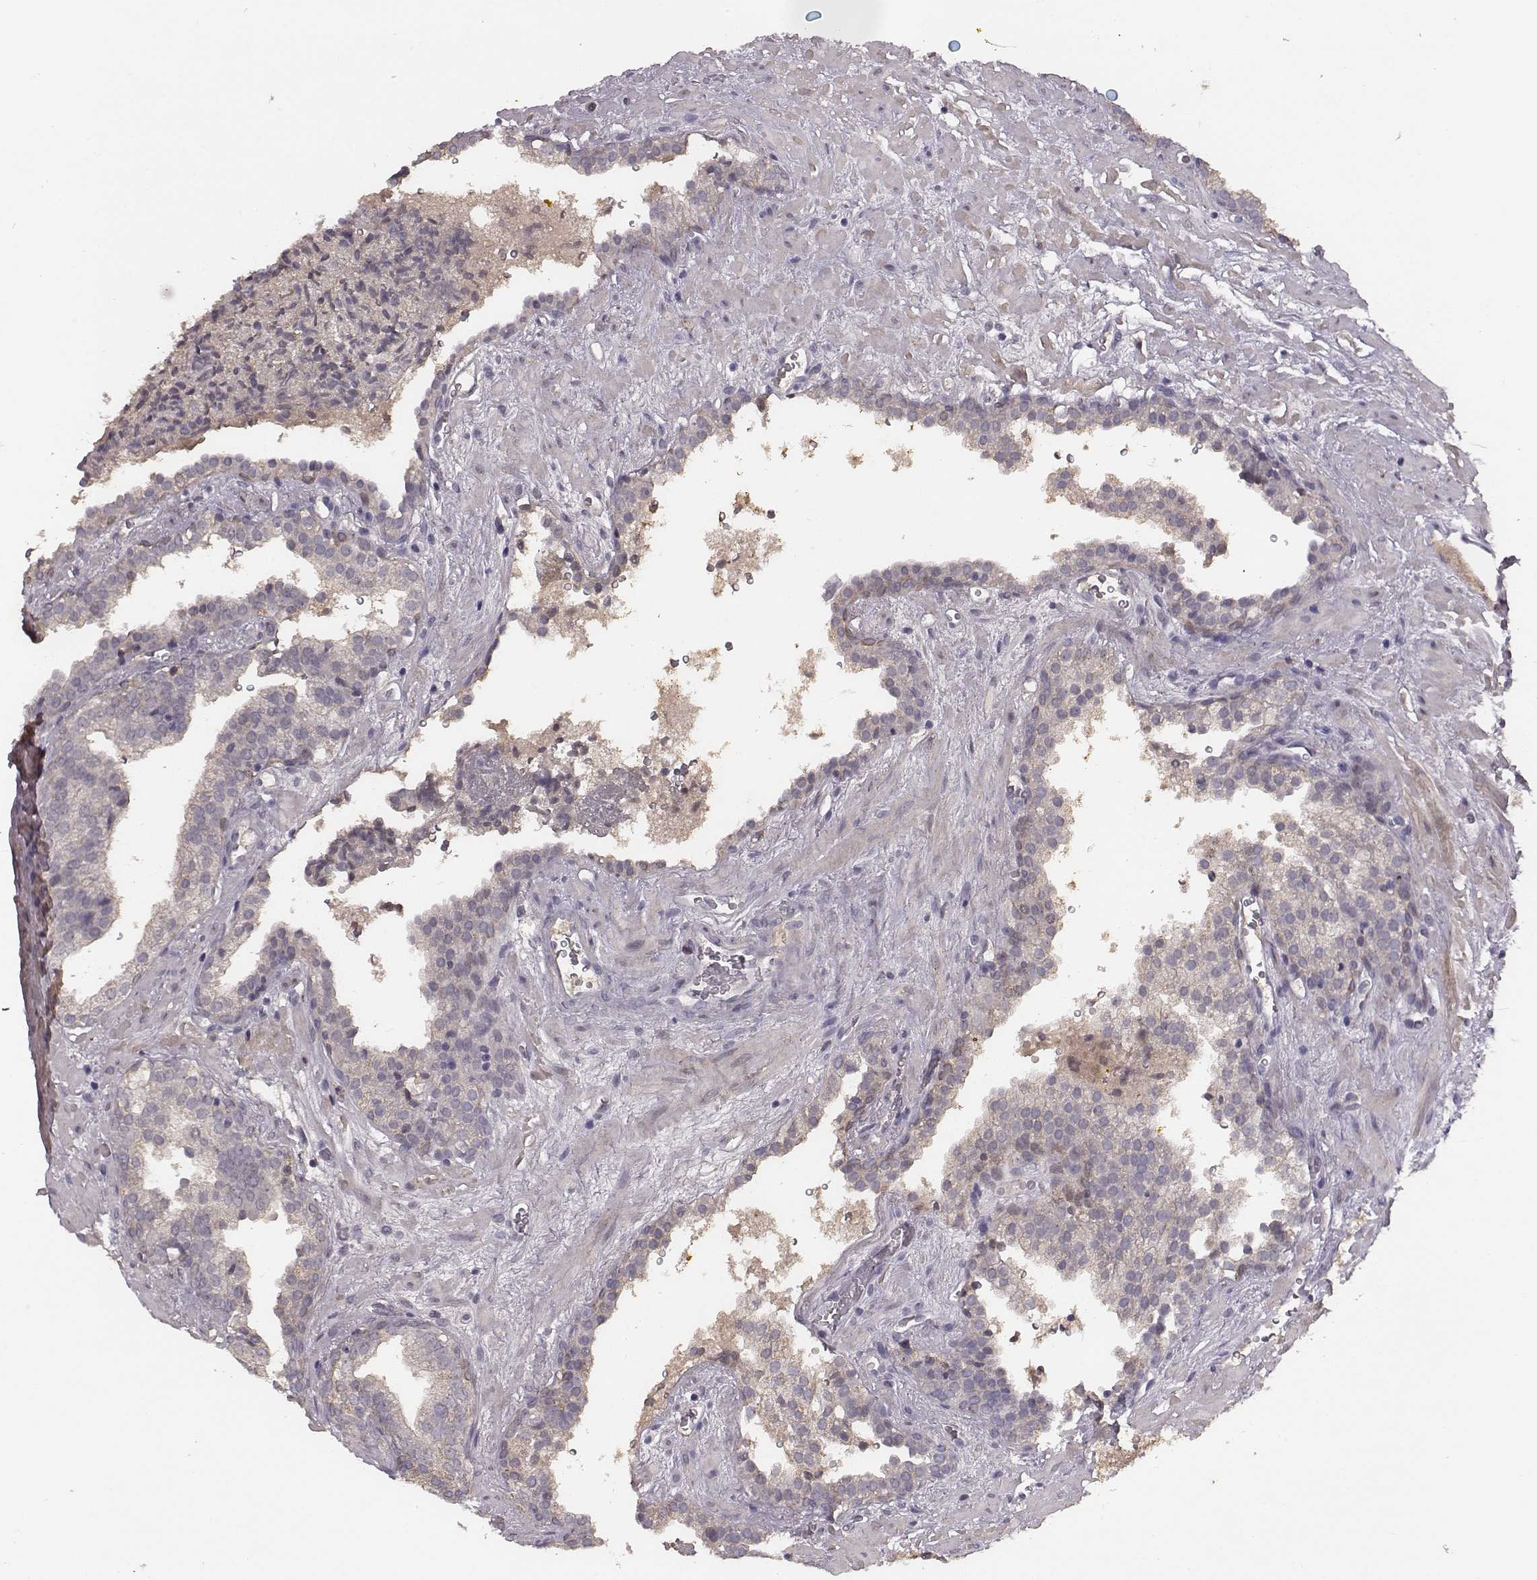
{"staining": {"intensity": "negative", "quantity": "none", "location": "none"}, "tissue": "prostate cancer", "cell_type": "Tumor cells", "image_type": "cancer", "snomed": [{"axis": "morphology", "description": "Adenocarcinoma, NOS"}, {"axis": "topography", "description": "Prostate"}], "caption": "Adenocarcinoma (prostate) stained for a protein using immunohistochemistry (IHC) reveals no expression tumor cells.", "gene": "SLC22A6", "patient": {"sex": "male", "age": 66}}